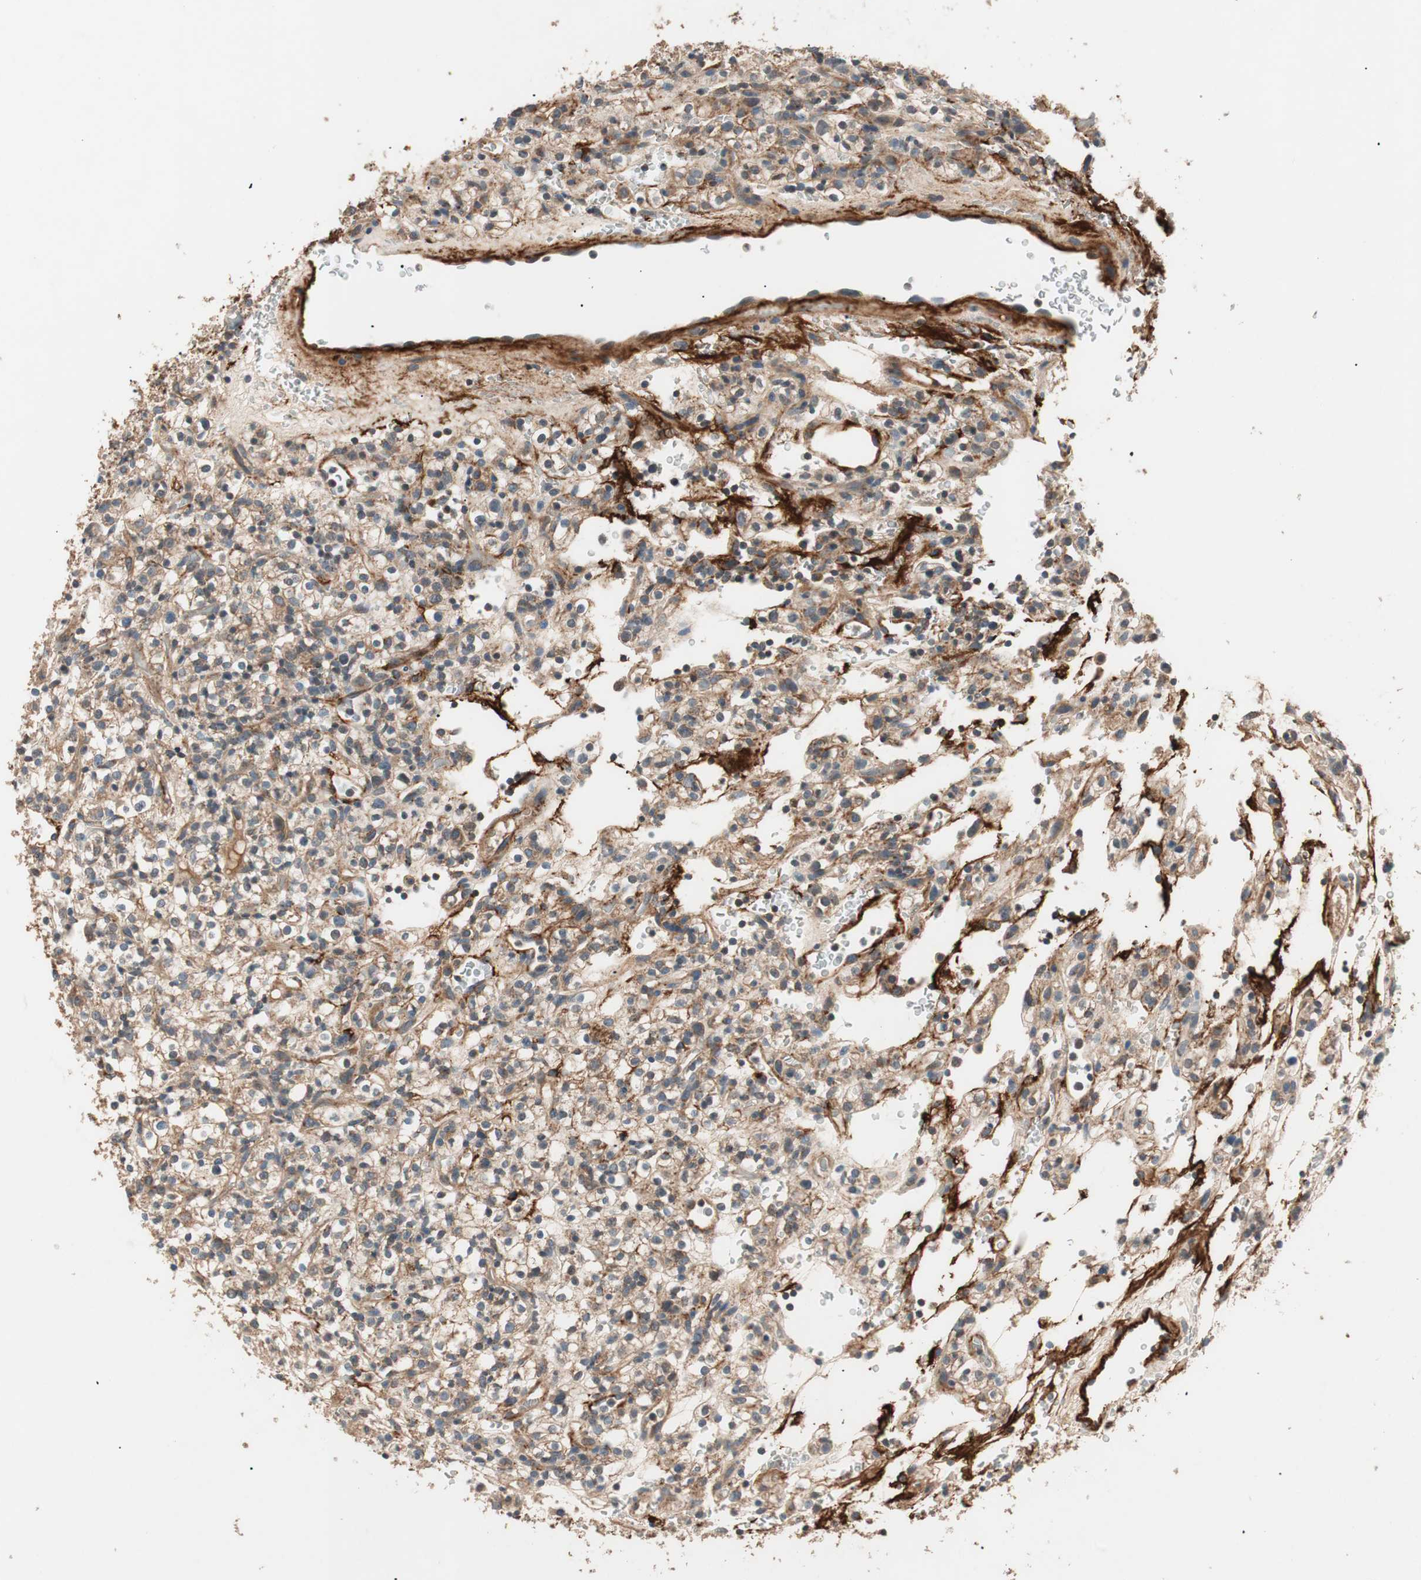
{"staining": {"intensity": "moderate", "quantity": ">75%", "location": "cytoplasmic/membranous"}, "tissue": "renal cancer", "cell_type": "Tumor cells", "image_type": "cancer", "snomed": [{"axis": "morphology", "description": "Normal tissue, NOS"}, {"axis": "morphology", "description": "Adenocarcinoma, NOS"}, {"axis": "topography", "description": "Kidney"}], "caption": "Protein staining reveals moderate cytoplasmic/membranous expression in about >75% of tumor cells in renal cancer (adenocarcinoma).", "gene": "HPN", "patient": {"sex": "female", "age": 72}}